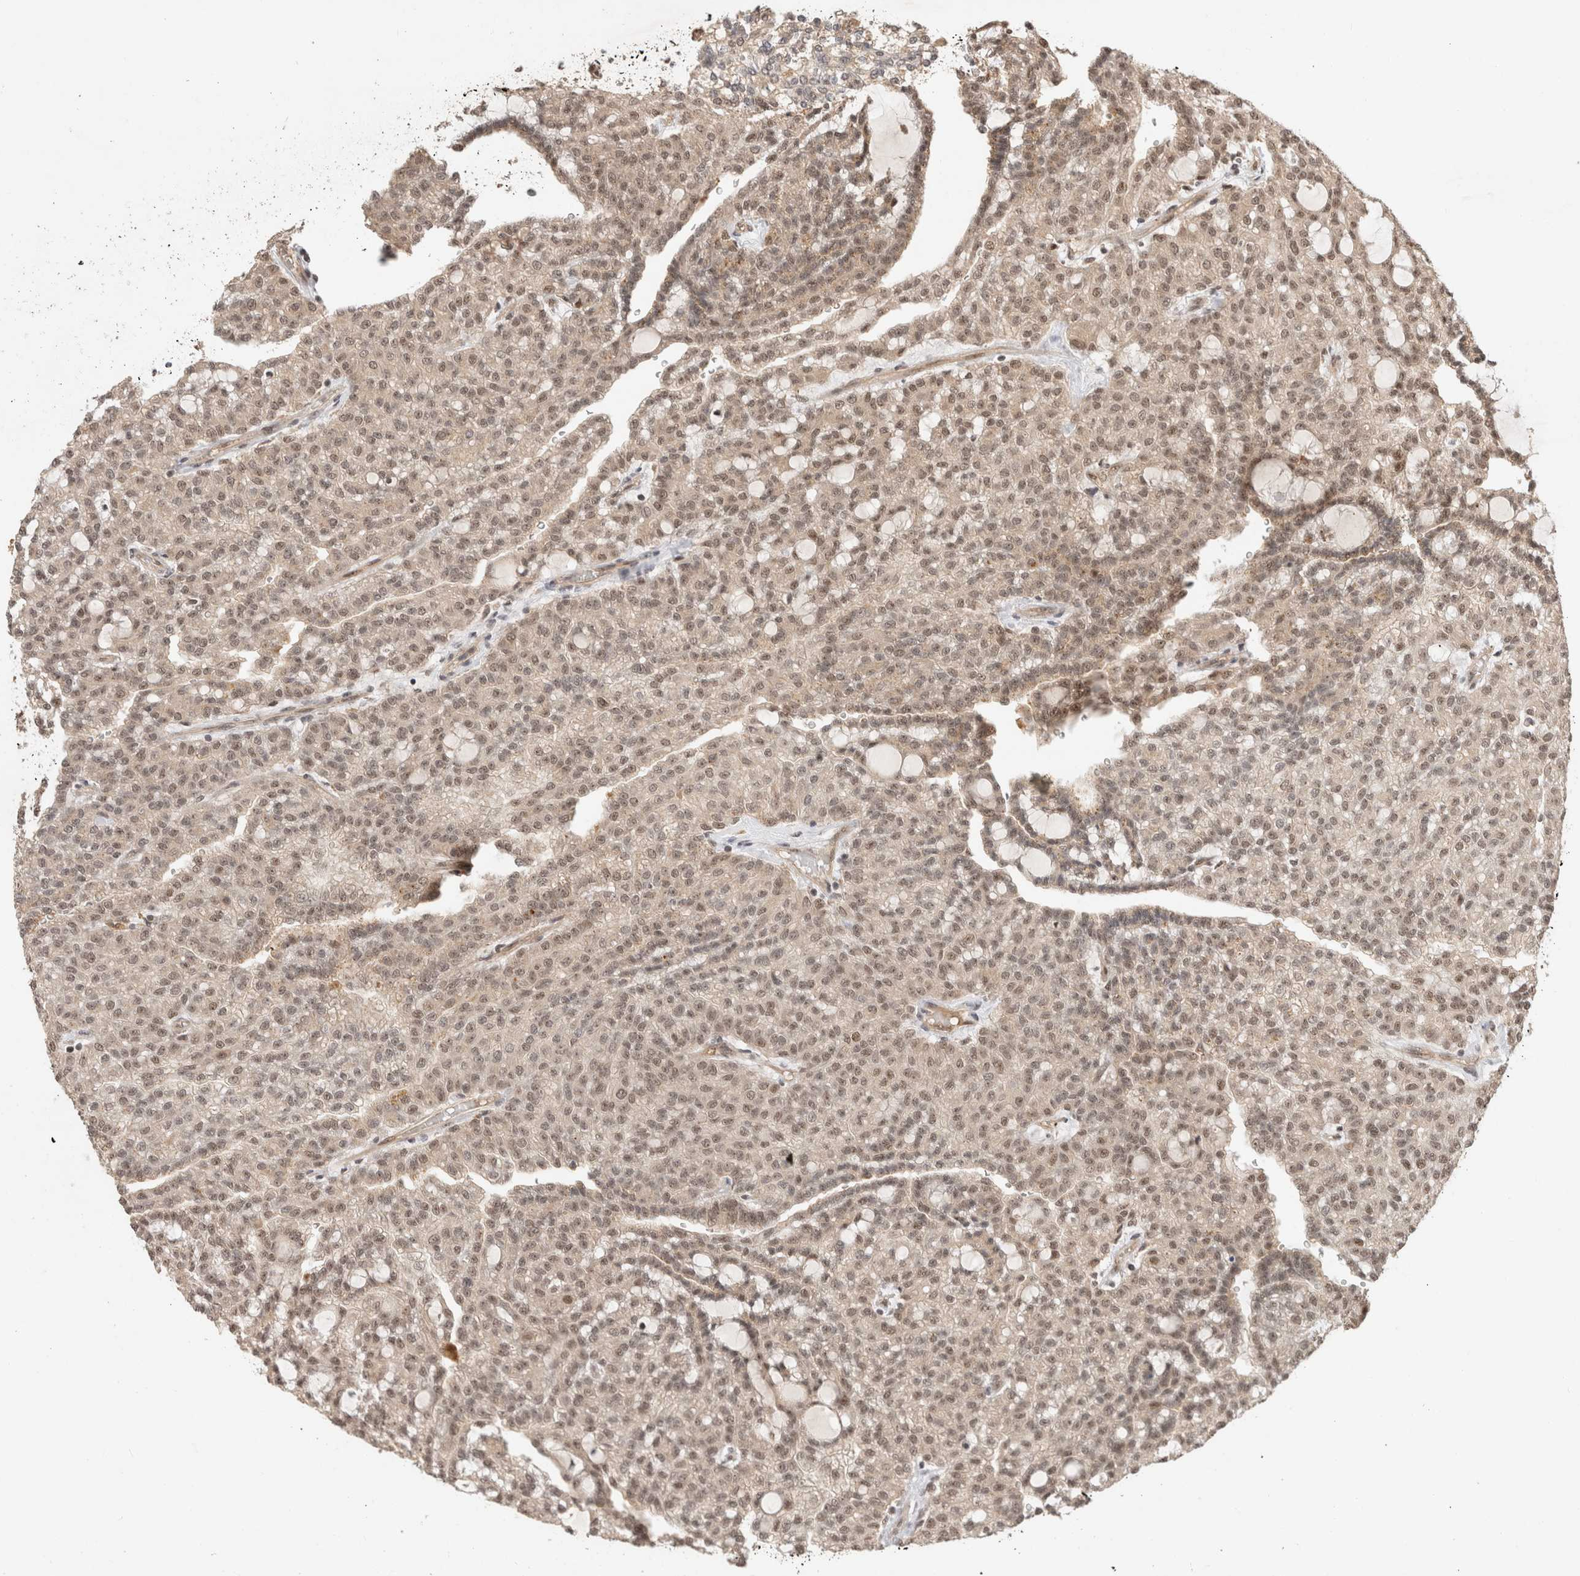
{"staining": {"intensity": "weak", "quantity": ">75%", "location": "cytoplasmic/membranous,nuclear"}, "tissue": "renal cancer", "cell_type": "Tumor cells", "image_type": "cancer", "snomed": [{"axis": "morphology", "description": "Adenocarcinoma, NOS"}, {"axis": "topography", "description": "Kidney"}], "caption": "Renal cancer (adenocarcinoma) stained with a protein marker demonstrates weak staining in tumor cells.", "gene": "MPHOSPH6", "patient": {"sex": "male", "age": 63}}